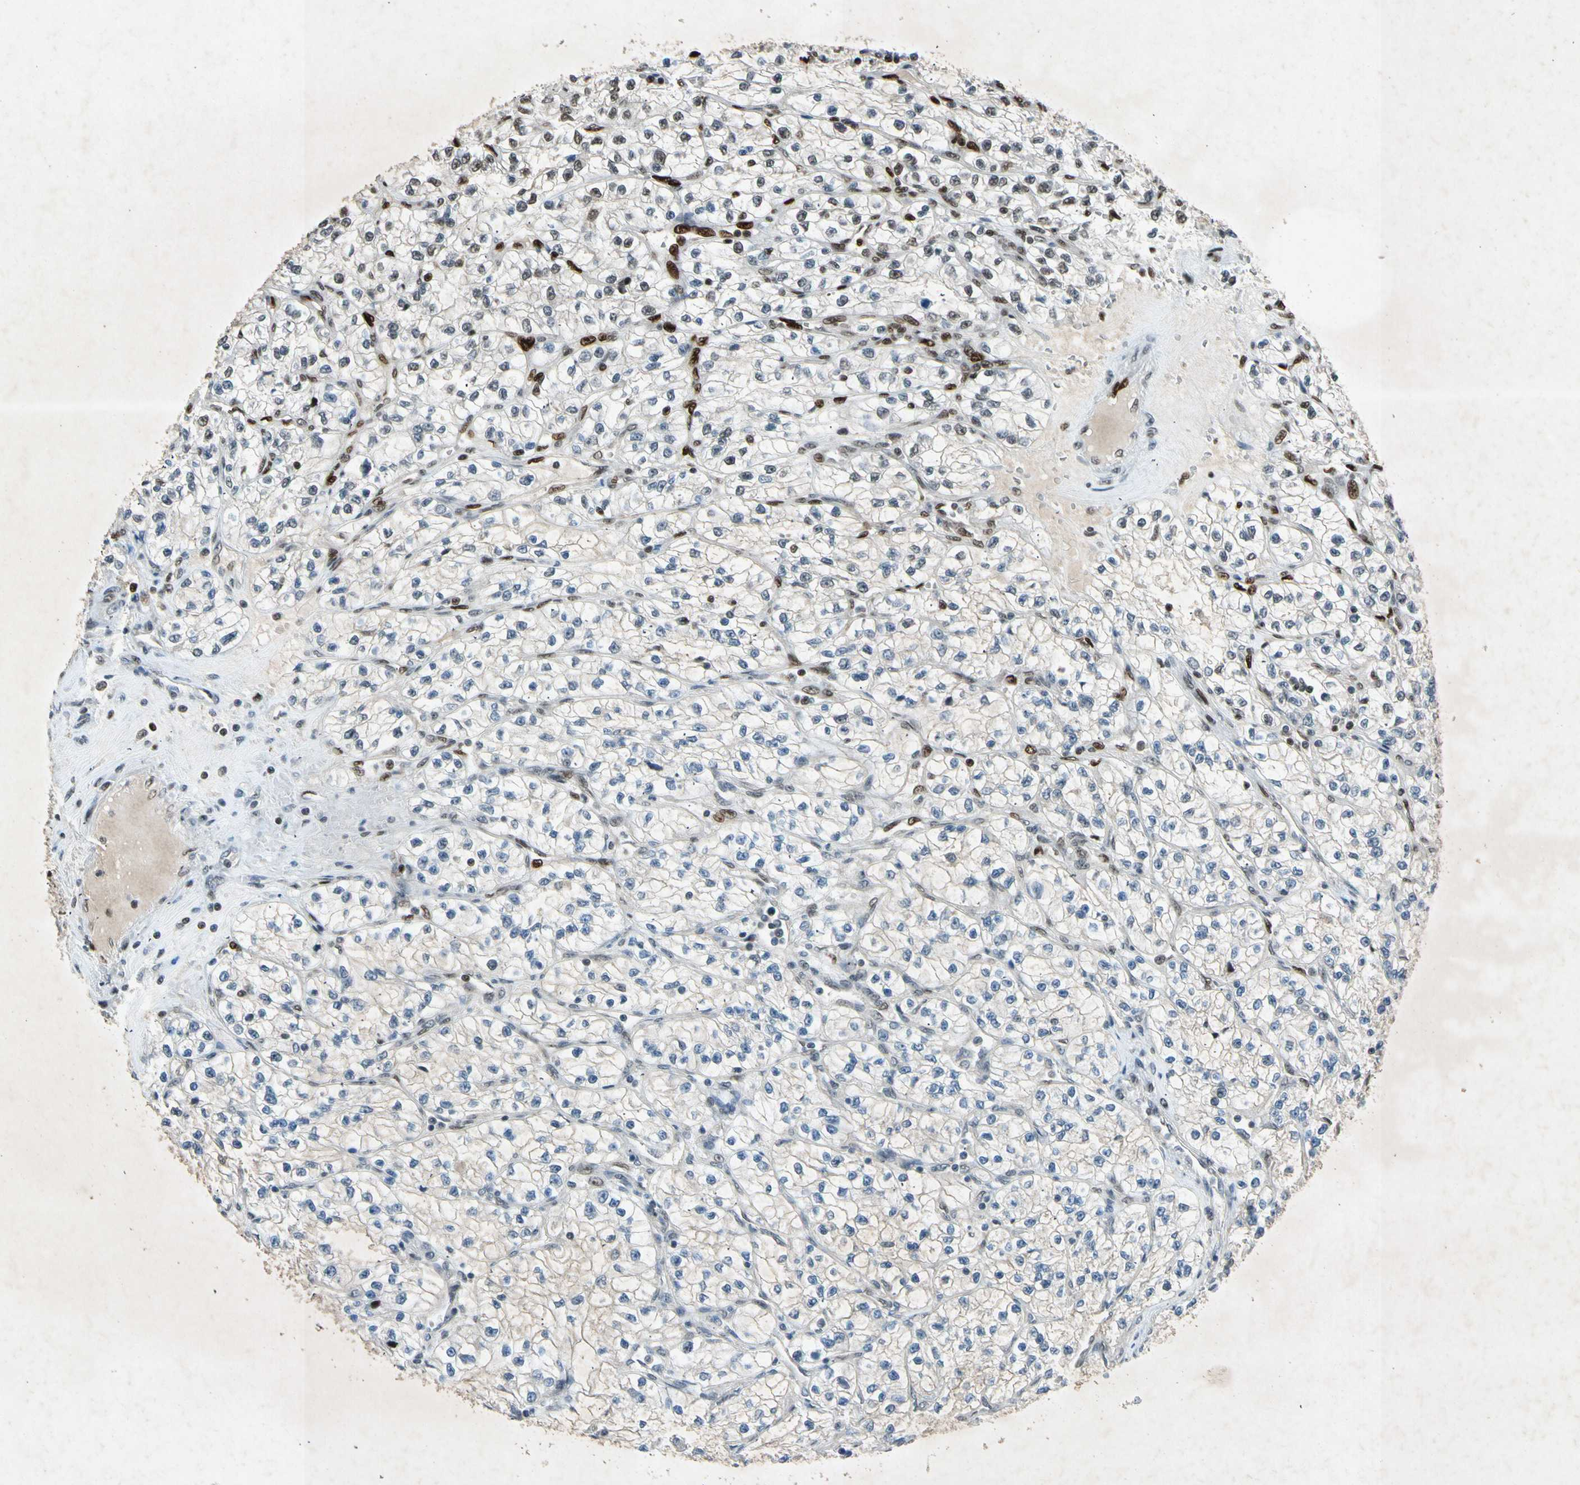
{"staining": {"intensity": "strong", "quantity": "25%-75%", "location": "nuclear"}, "tissue": "renal cancer", "cell_type": "Tumor cells", "image_type": "cancer", "snomed": [{"axis": "morphology", "description": "Adenocarcinoma, NOS"}, {"axis": "topography", "description": "Kidney"}], "caption": "Protein positivity by immunohistochemistry (IHC) shows strong nuclear staining in approximately 25%-75% of tumor cells in renal cancer.", "gene": "RNF43", "patient": {"sex": "female", "age": 57}}